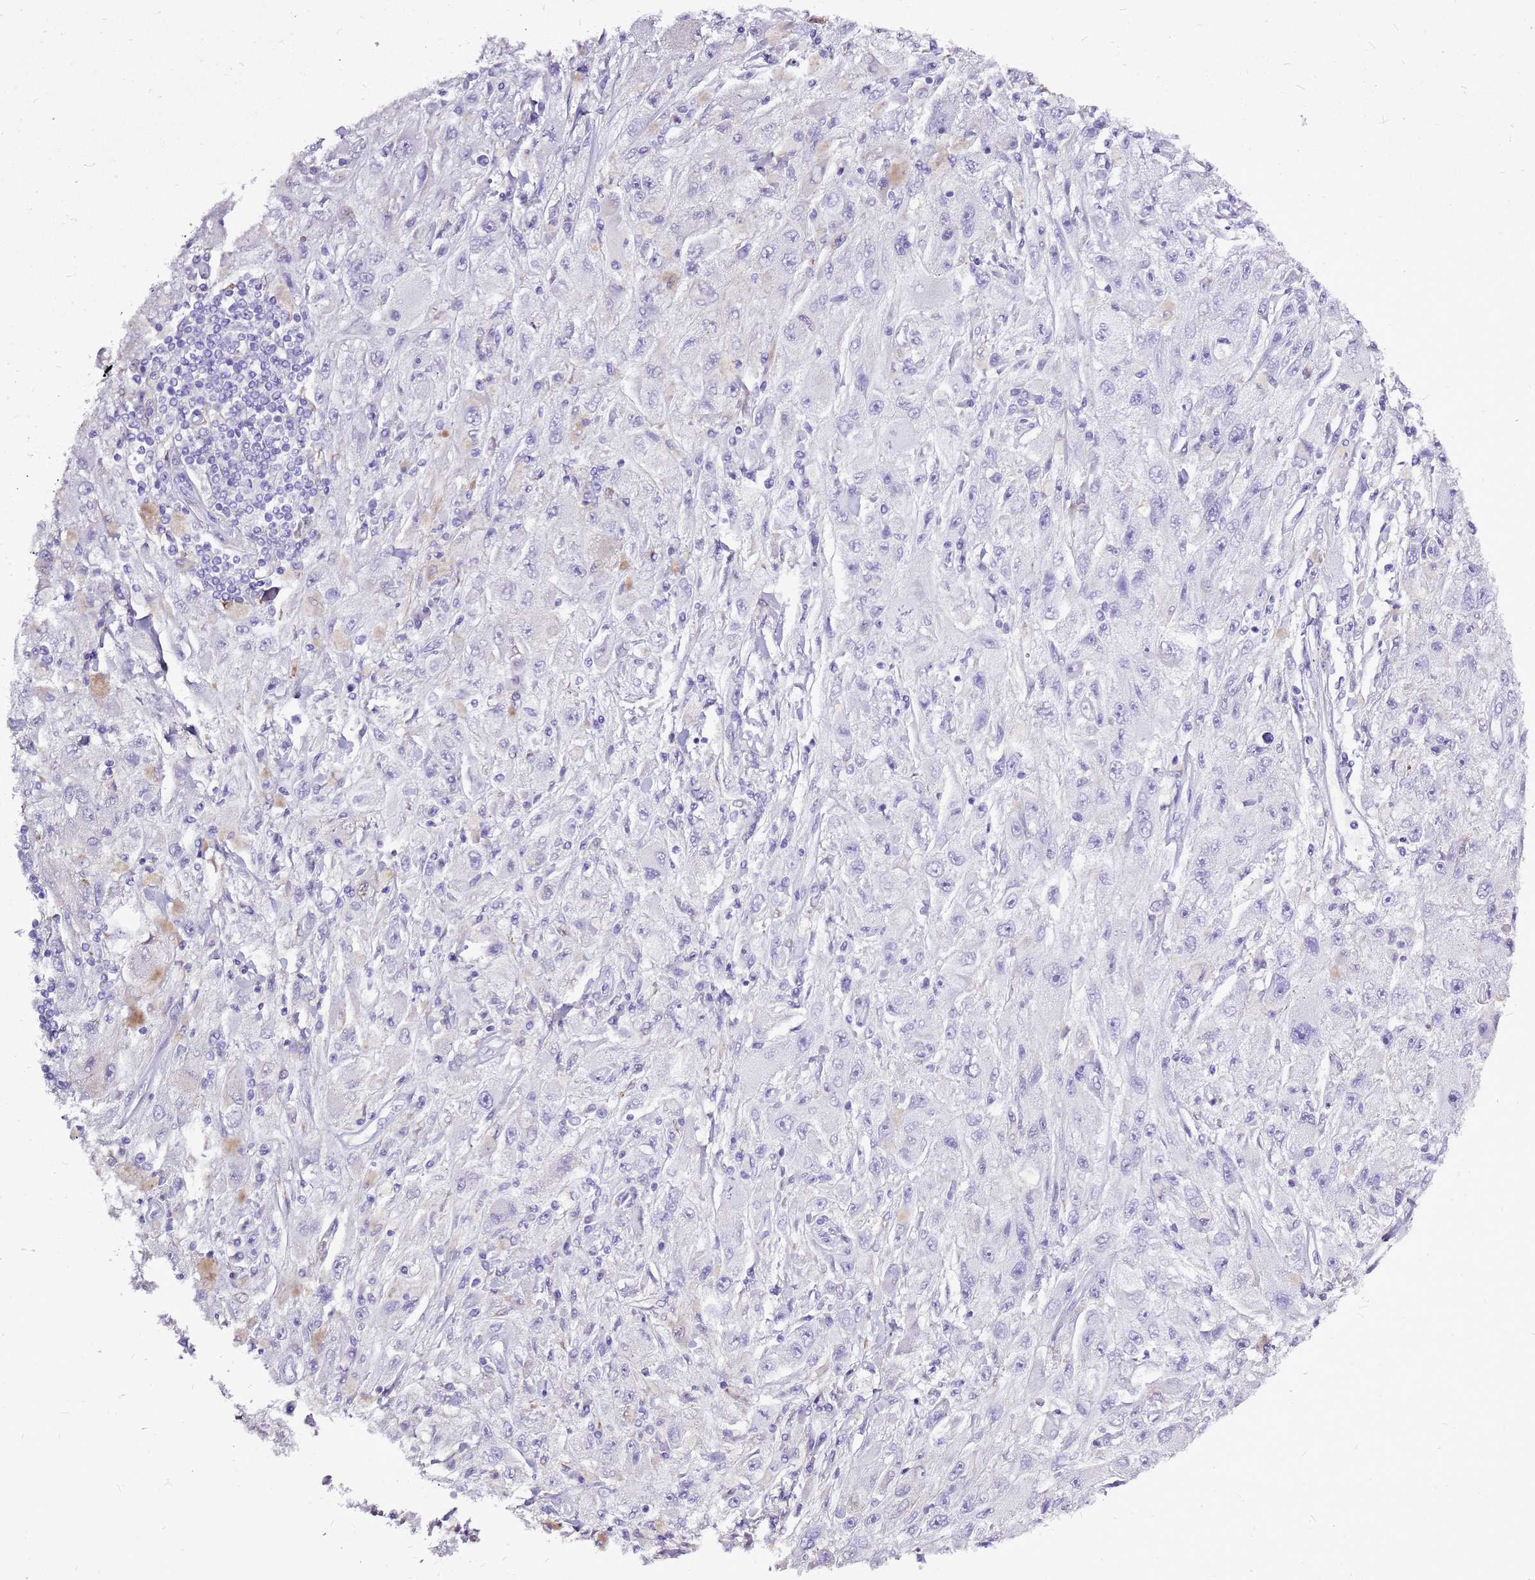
{"staining": {"intensity": "negative", "quantity": "none", "location": "none"}, "tissue": "melanoma", "cell_type": "Tumor cells", "image_type": "cancer", "snomed": [{"axis": "morphology", "description": "Malignant melanoma, Metastatic site"}, {"axis": "topography", "description": "Skin"}], "caption": "An IHC histopathology image of melanoma is shown. There is no staining in tumor cells of melanoma.", "gene": "ACSS3", "patient": {"sex": "male", "age": 53}}